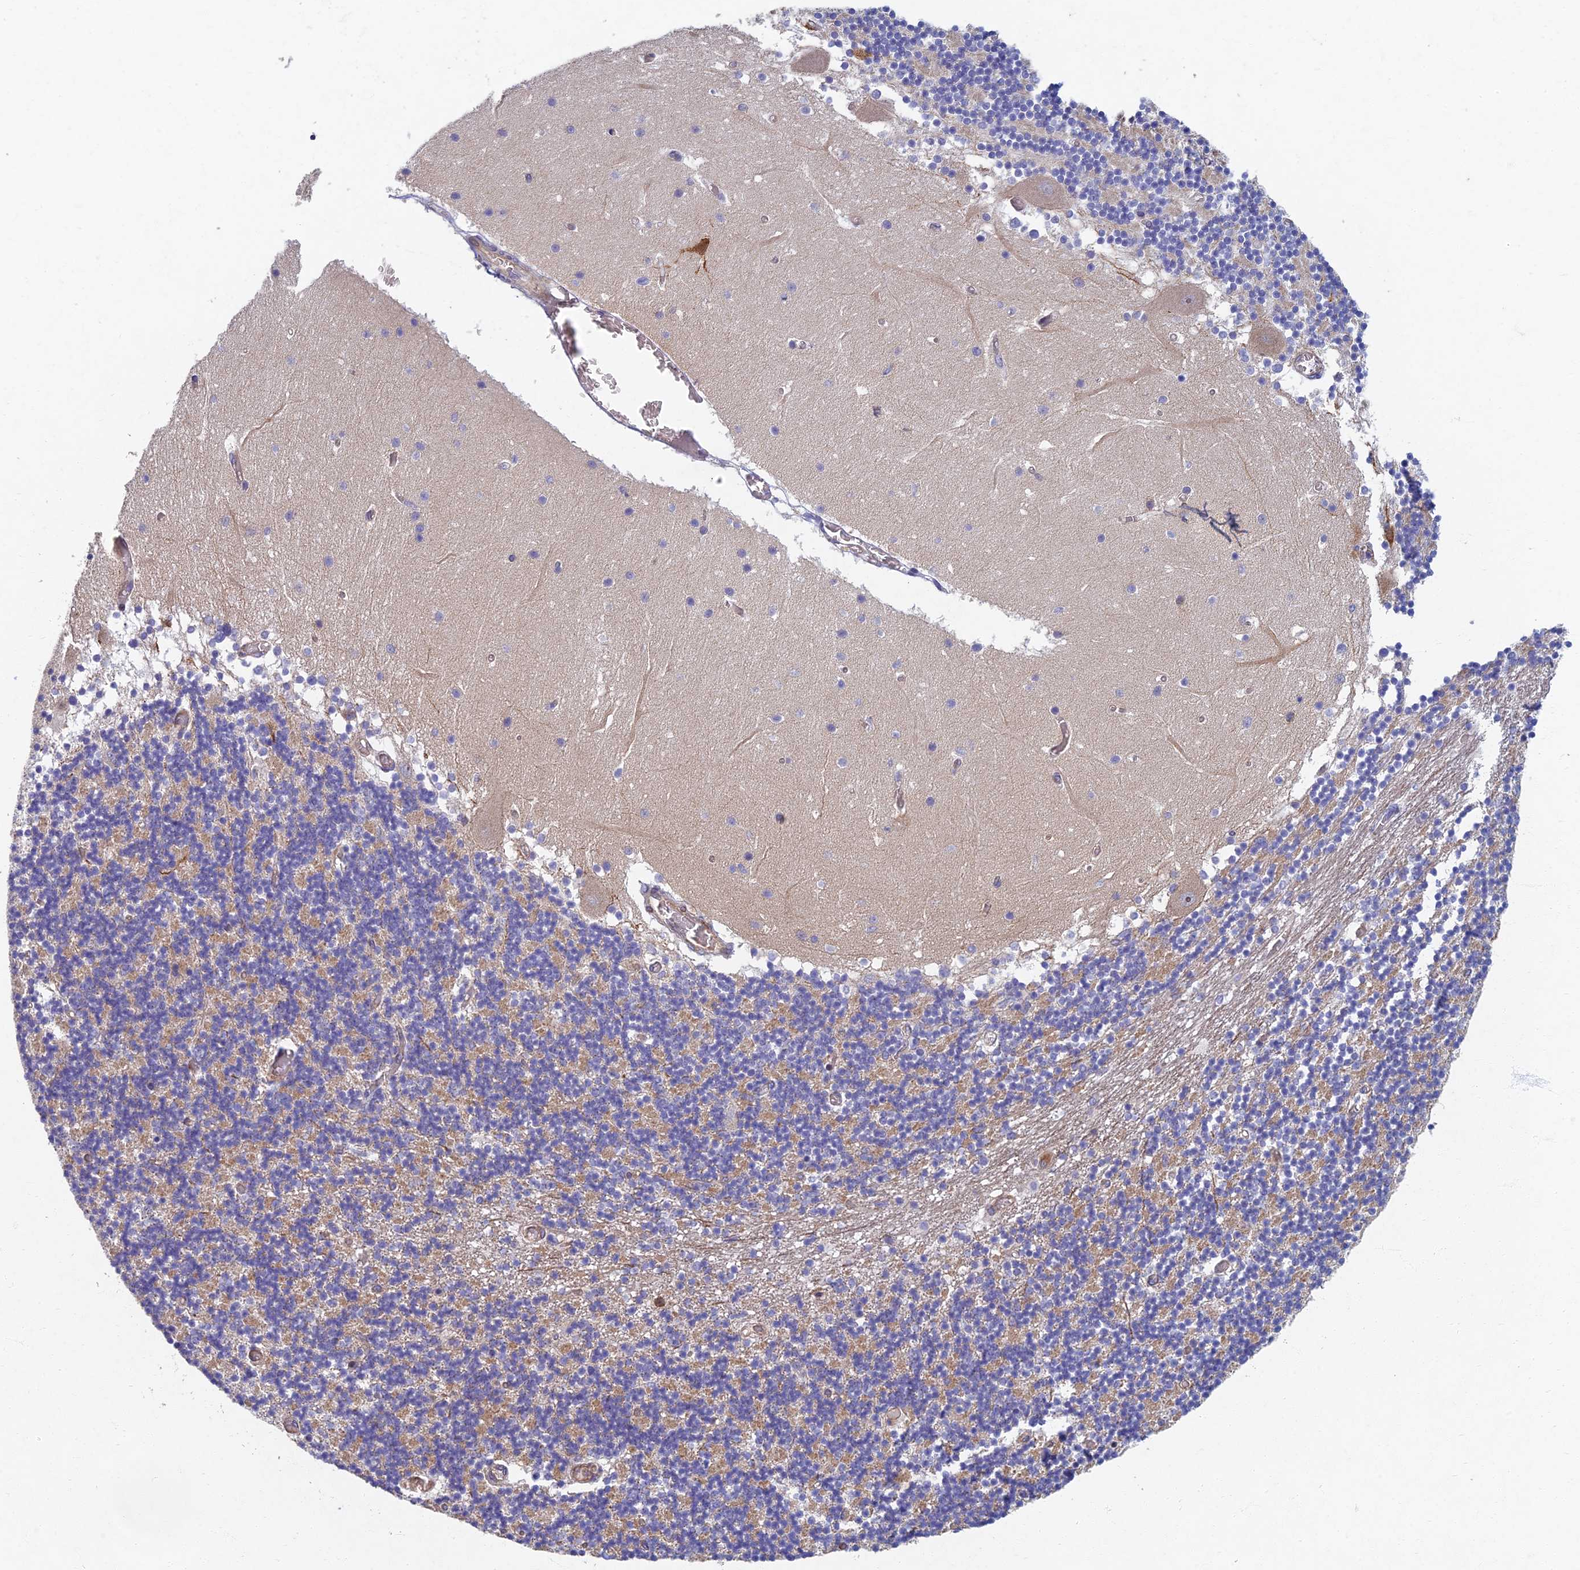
{"staining": {"intensity": "moderate", "quantity": "25%-75%", "location": "cytoplasmic/membranous"}, "tissue": "cerebellum", "cell_type": "Cells in granular layer", "image_type": "normal", "snomed": [{"axis": "morphology", "description": "Normal tissue, NOS"}, {"axis": "topography", "description": "Cerebellum"}], "caption": "Benign cerebellum demonstrates moderate cytoplasmic/membranous positivity in approximately 25%-75% of cells in granular layer, visualized by immunohistochemistry.", "gene": "RHBDL2", "patient": {"sex": "female", "age": 28}}